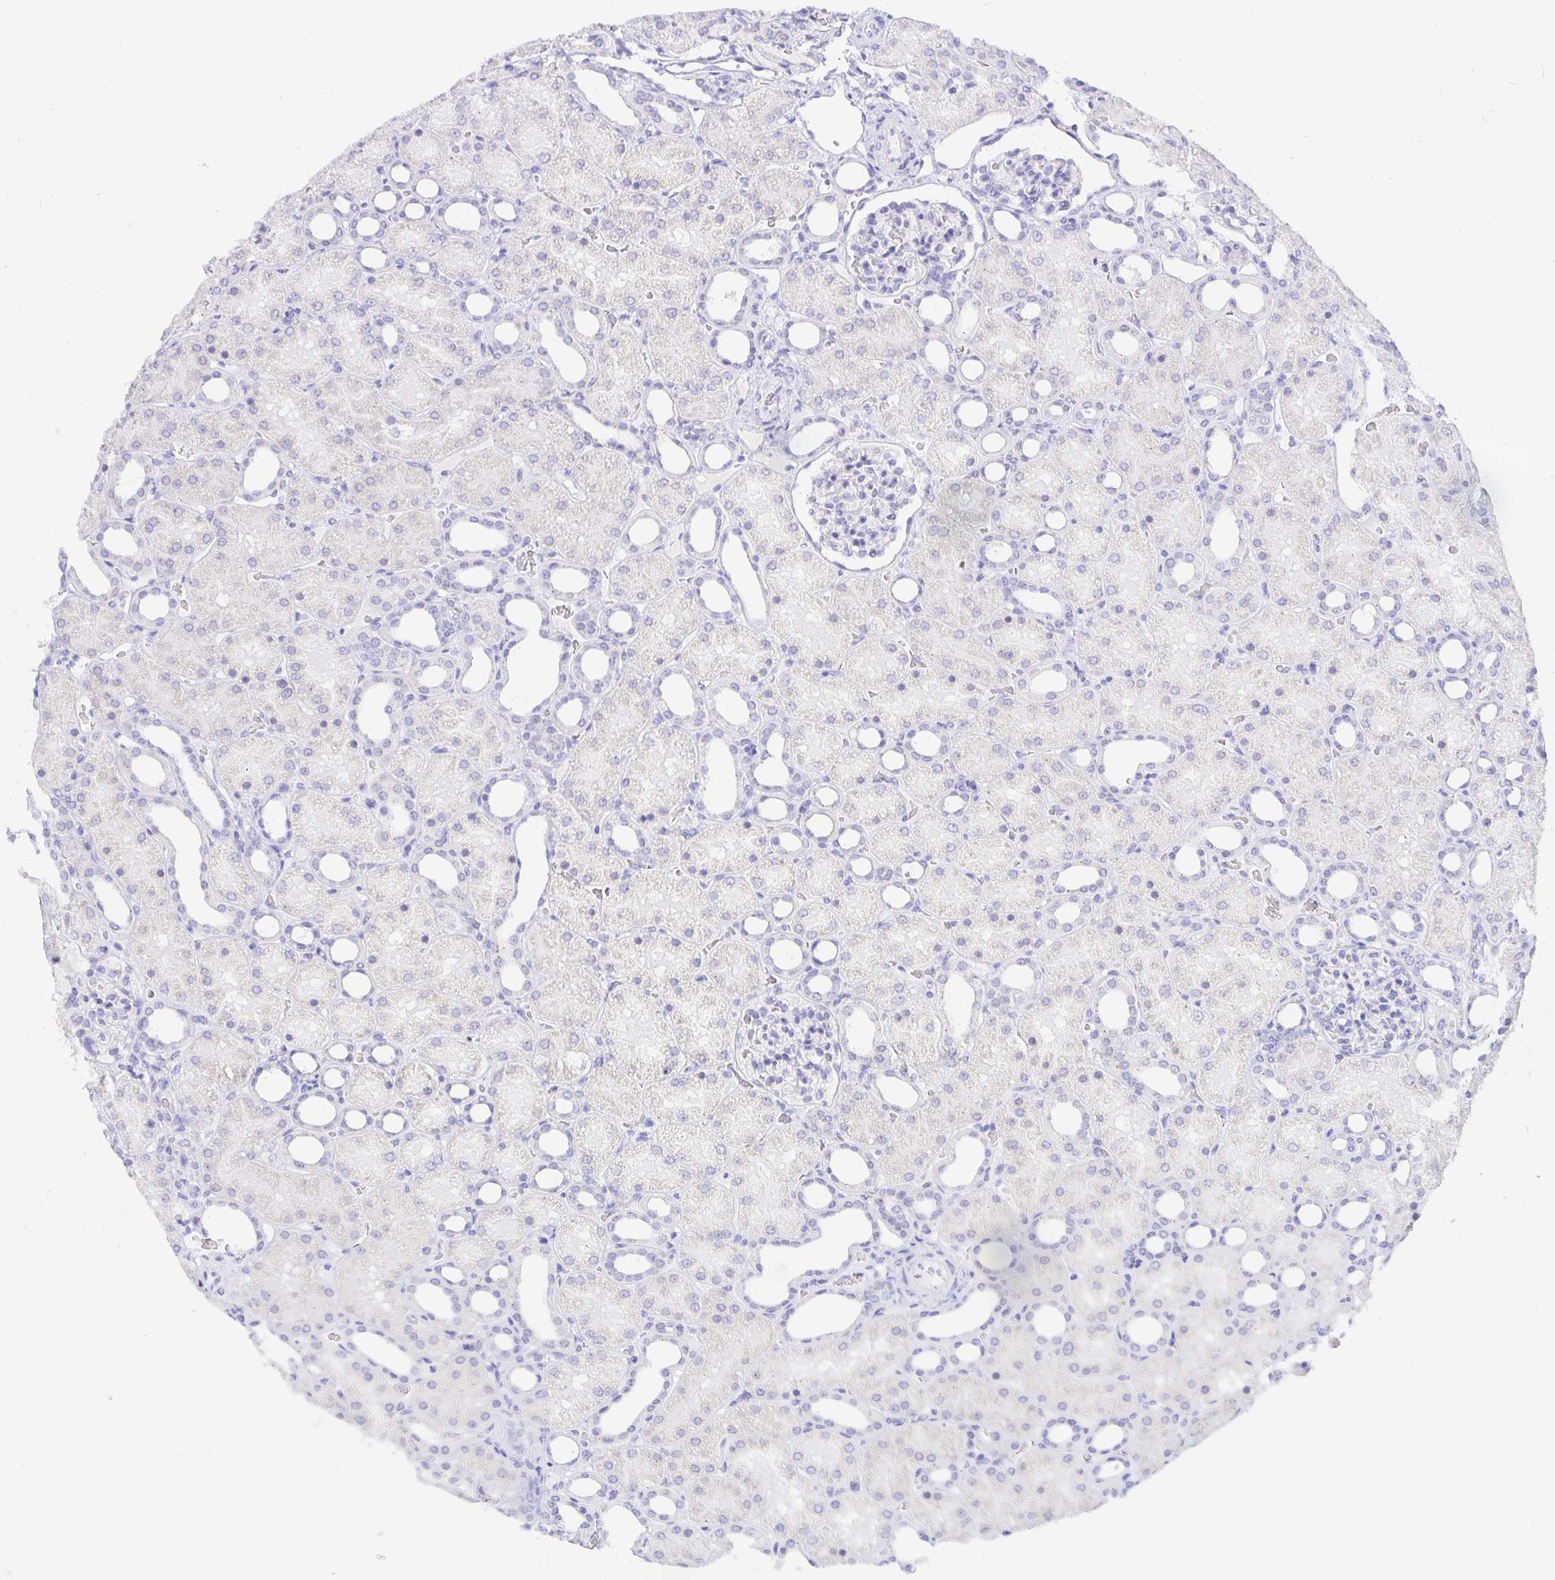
{"staining": {"intensity": "negative", "quantity": "none", "location": "none"}, "tissue": "kidney", "cell_type": "Cells in glomeruli", "image_type": "normal", "snomed": [{"axis": "morphology", "description": "Normal tissue, NOS"}, {"axis": "topography", "description": "Kidney"}], "caption": "This is an immunohistochemistry micrograph of benign human kidney. There is no expression in cells in glomeruli.", "gene": "EZHIP", "patient": {"sex": "male", "age": 2}}